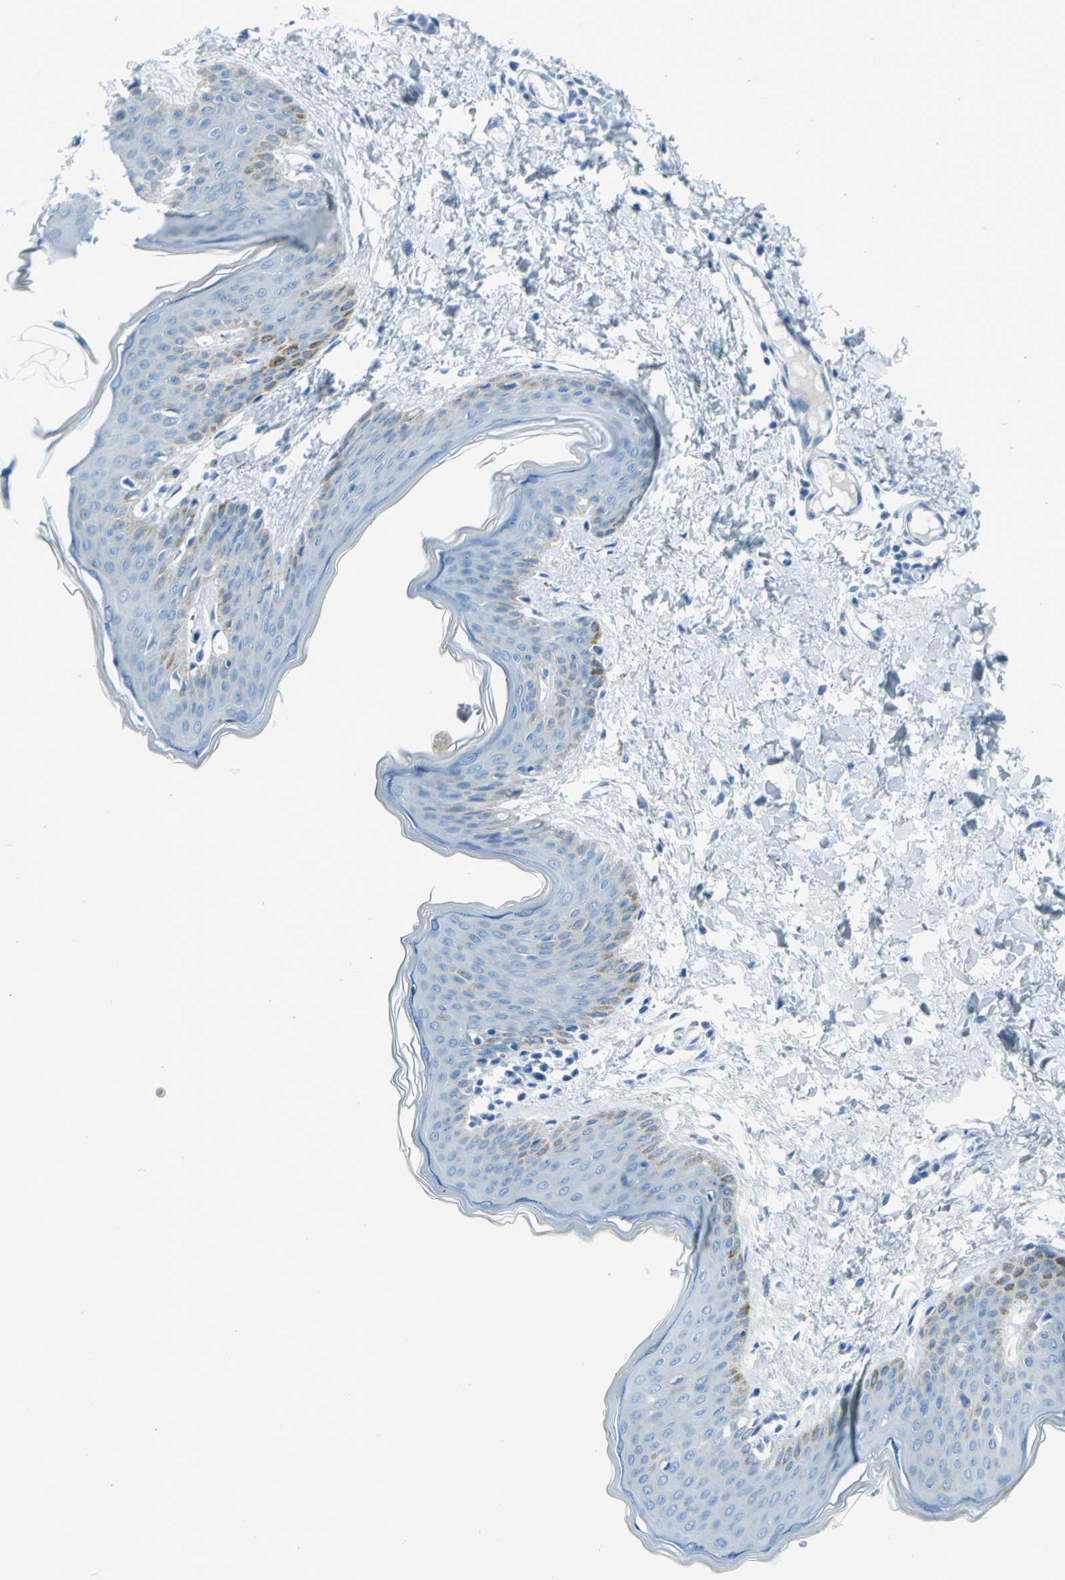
{"staining": {"intensity": "negative", "quantity": "none", "location": "none"}, "tissue": "skin", "cell_type": "Fibroblasts", "image_type": "normal", "snomed": [{"axis": "morphology", "description": "Normal tissue, NOS"}, {"axis": "topography", "description": "Skin"}], "caption": "Skin stained for a protein using immunohistochemistry reveals no staining fibroblasts.", "gene": "AFP", "patient": {"sex": "female", "age": 17}}